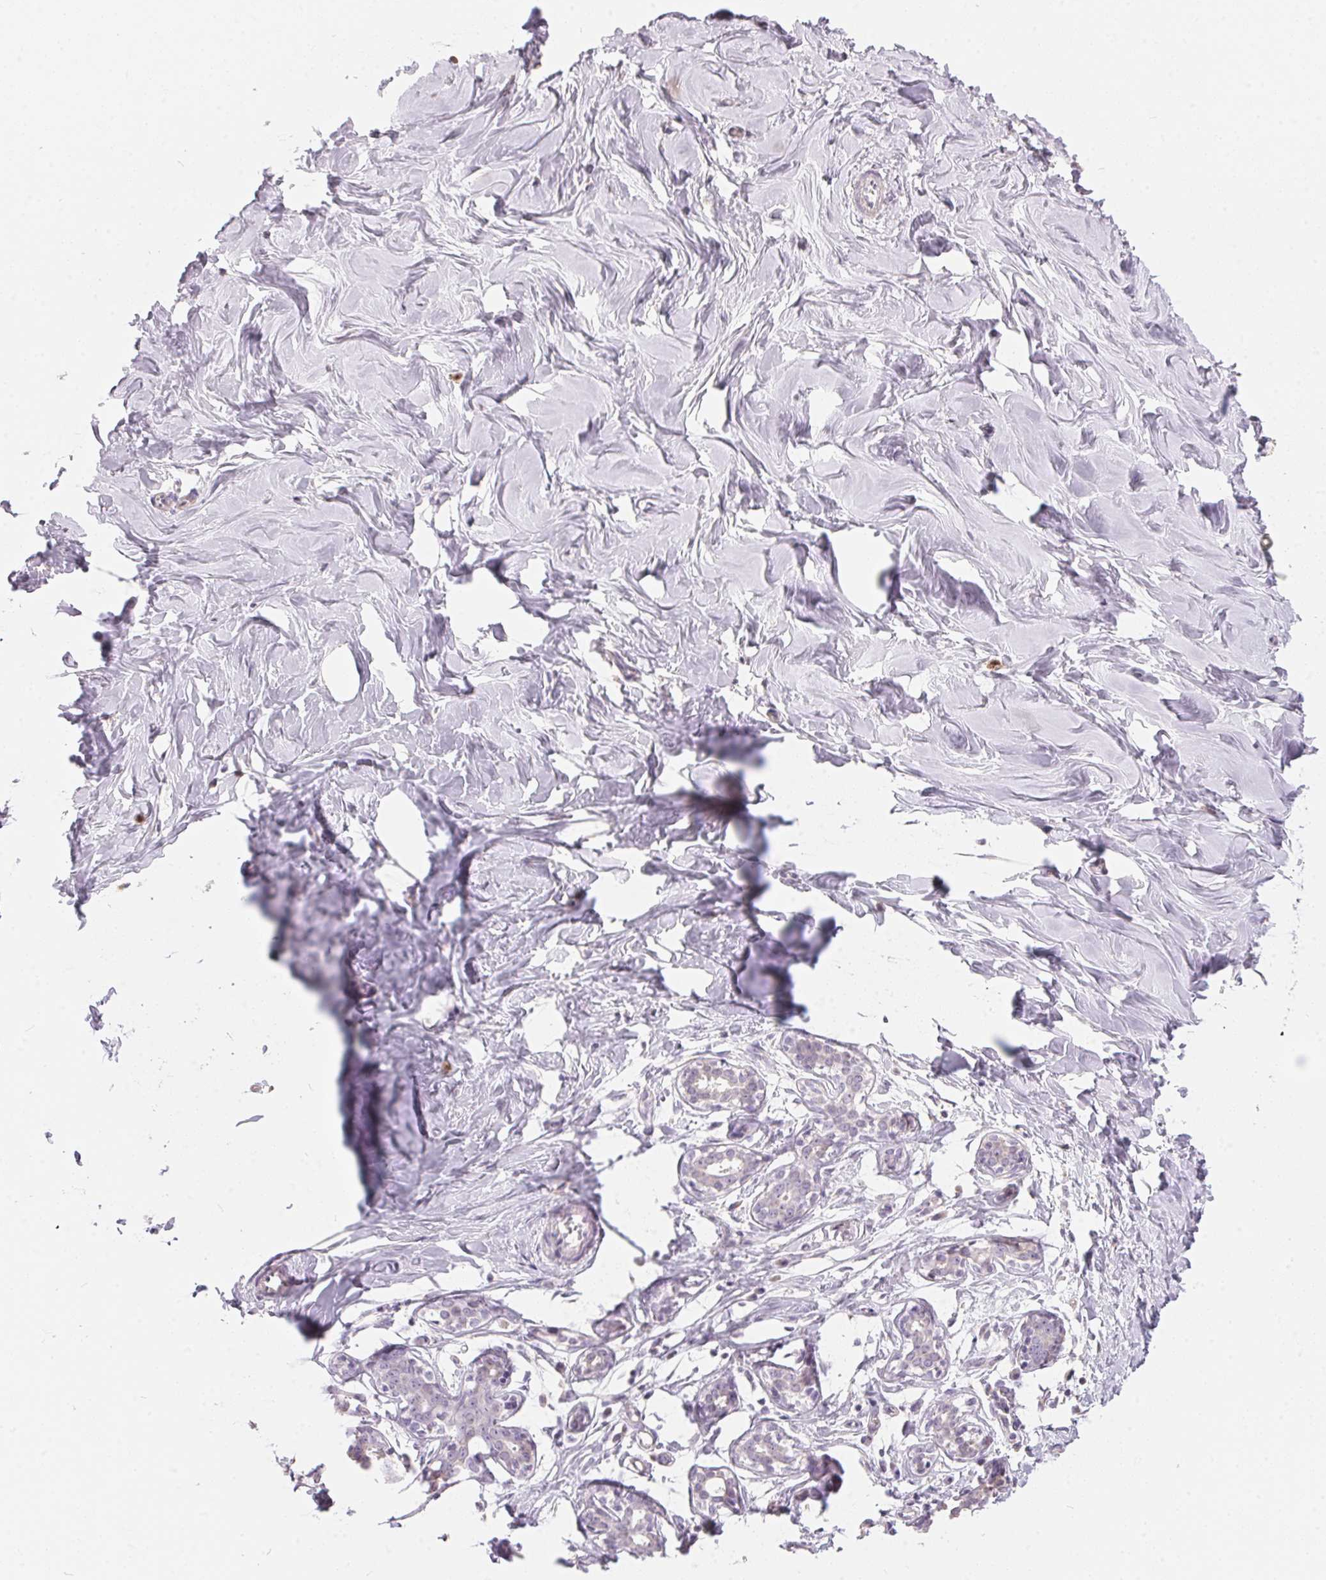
{"staining": {"intensity": "negative", "quantity": "none", "location": "none"}, "tissue": "breast", "cell_type": "Adipocytes", "image_type": "normal", "snomed": [{"axis": "morphology", "description": "Normal tissue, NOS"}, {"axis": "topography", "description": "Breast"}], "caption": "This photomicrograph is of unremarkable breast stained with immunohistochemistry to label a protein in brown with the nuclei are counter-stained blue. There is no positivity in adipocytes.", "gene": "SERPINB1", "patient": {"sex": "female", "age": 27}}